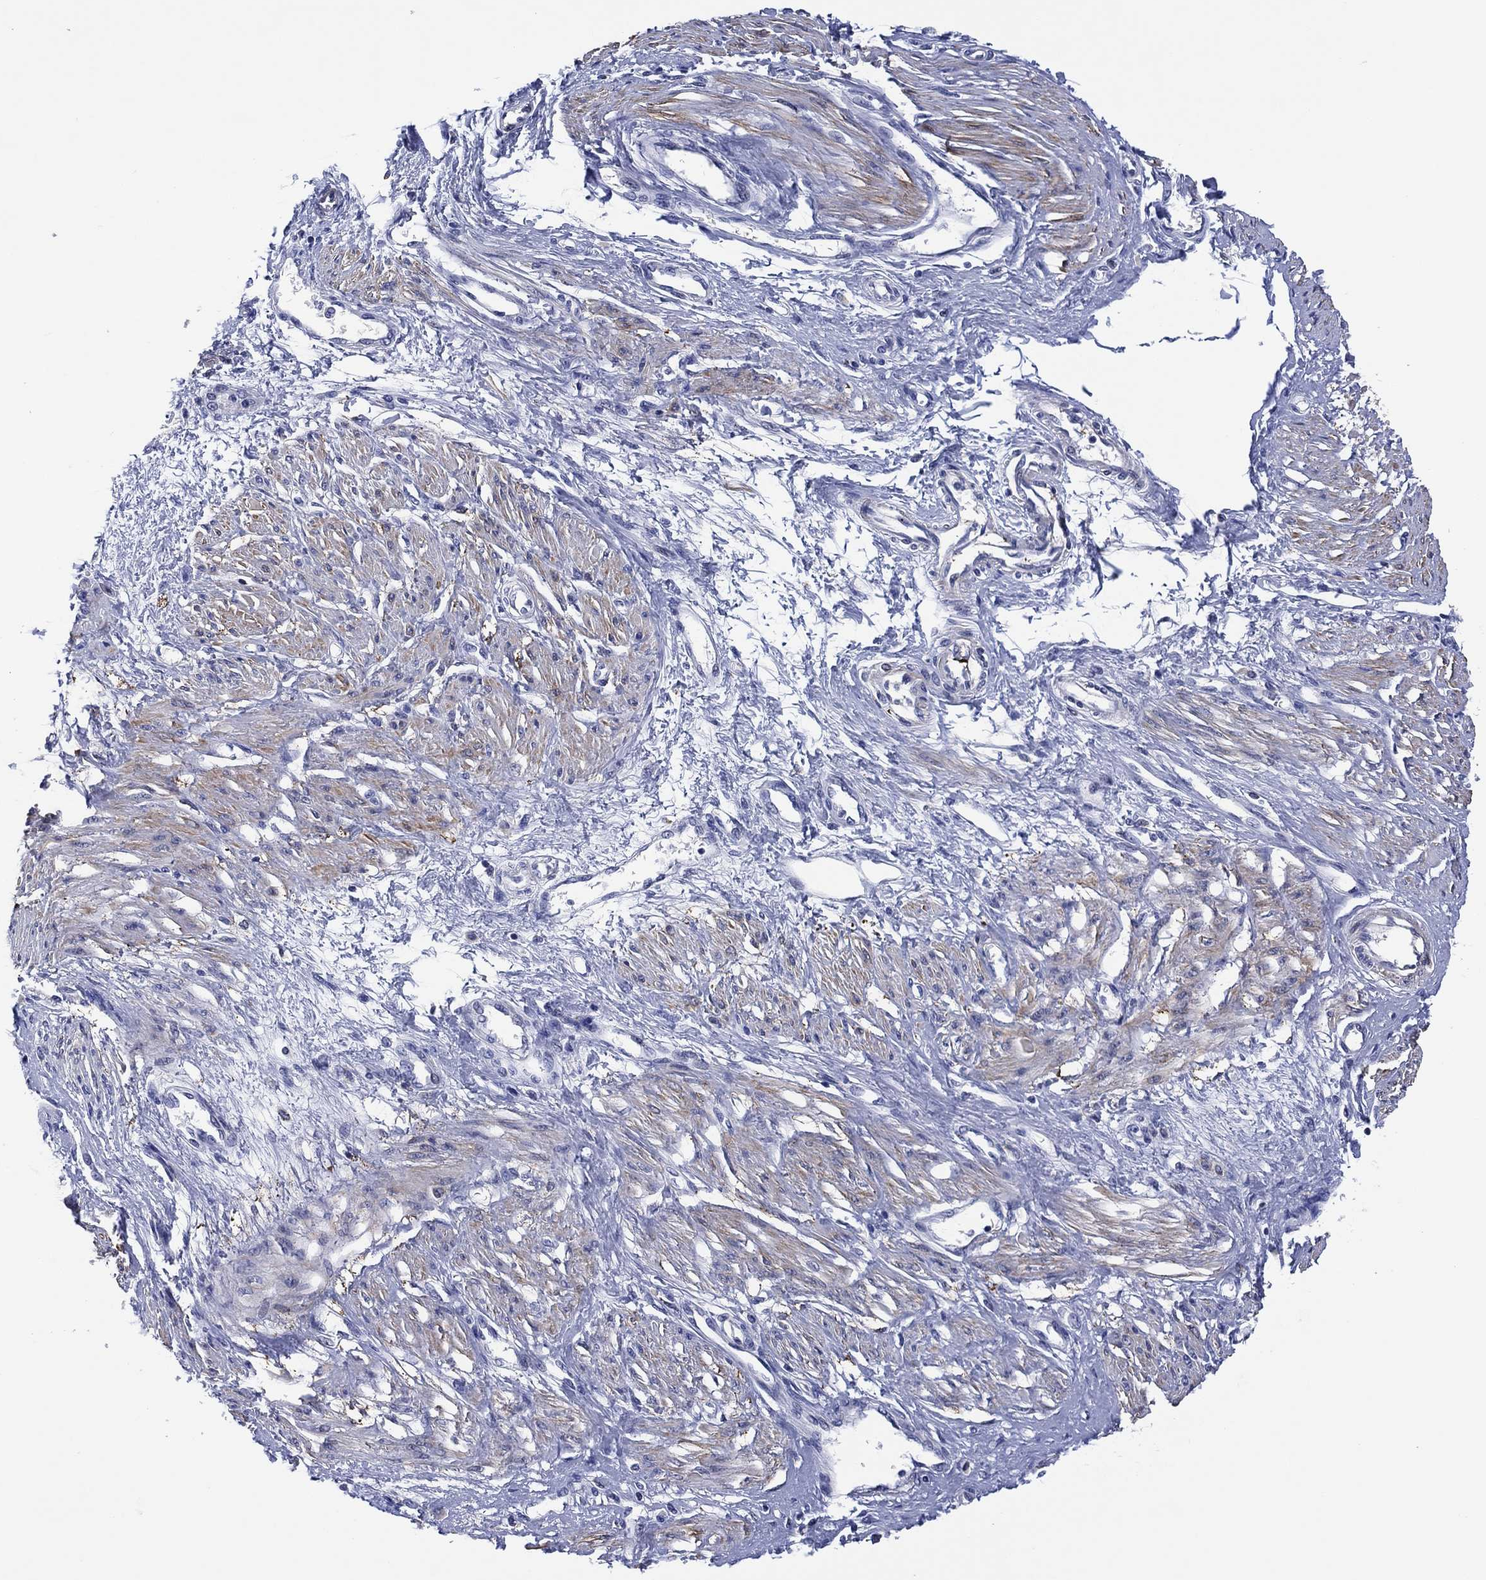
{"staining": {"intensity": "weak", "quantity": "25%-75%", "location": "cytoplasmic/membranous"}, "tissue": "smooth muscle", "cell_type": "Smooth muscle cells", "image_type": "normal", "snomed": [{"axis": "morphology", "description": "Normal tissue, NOS"}, {"axis": "topography", "description": "Smooth muscle"}, {"axis": "topography", "description": "Uterus"}], "caption": "The histopathology image exhibits a brown stain indicating the presence of a protein in the cytoplasmic/membranous of smooth muscle cells in smooth muscle. (DAB (3,3'-diaminobenzidine) = brown stain, brightfield microscopy at high magnification).", "gene": "CLIP3", "patient": {"sex": "female", "age": 39}}